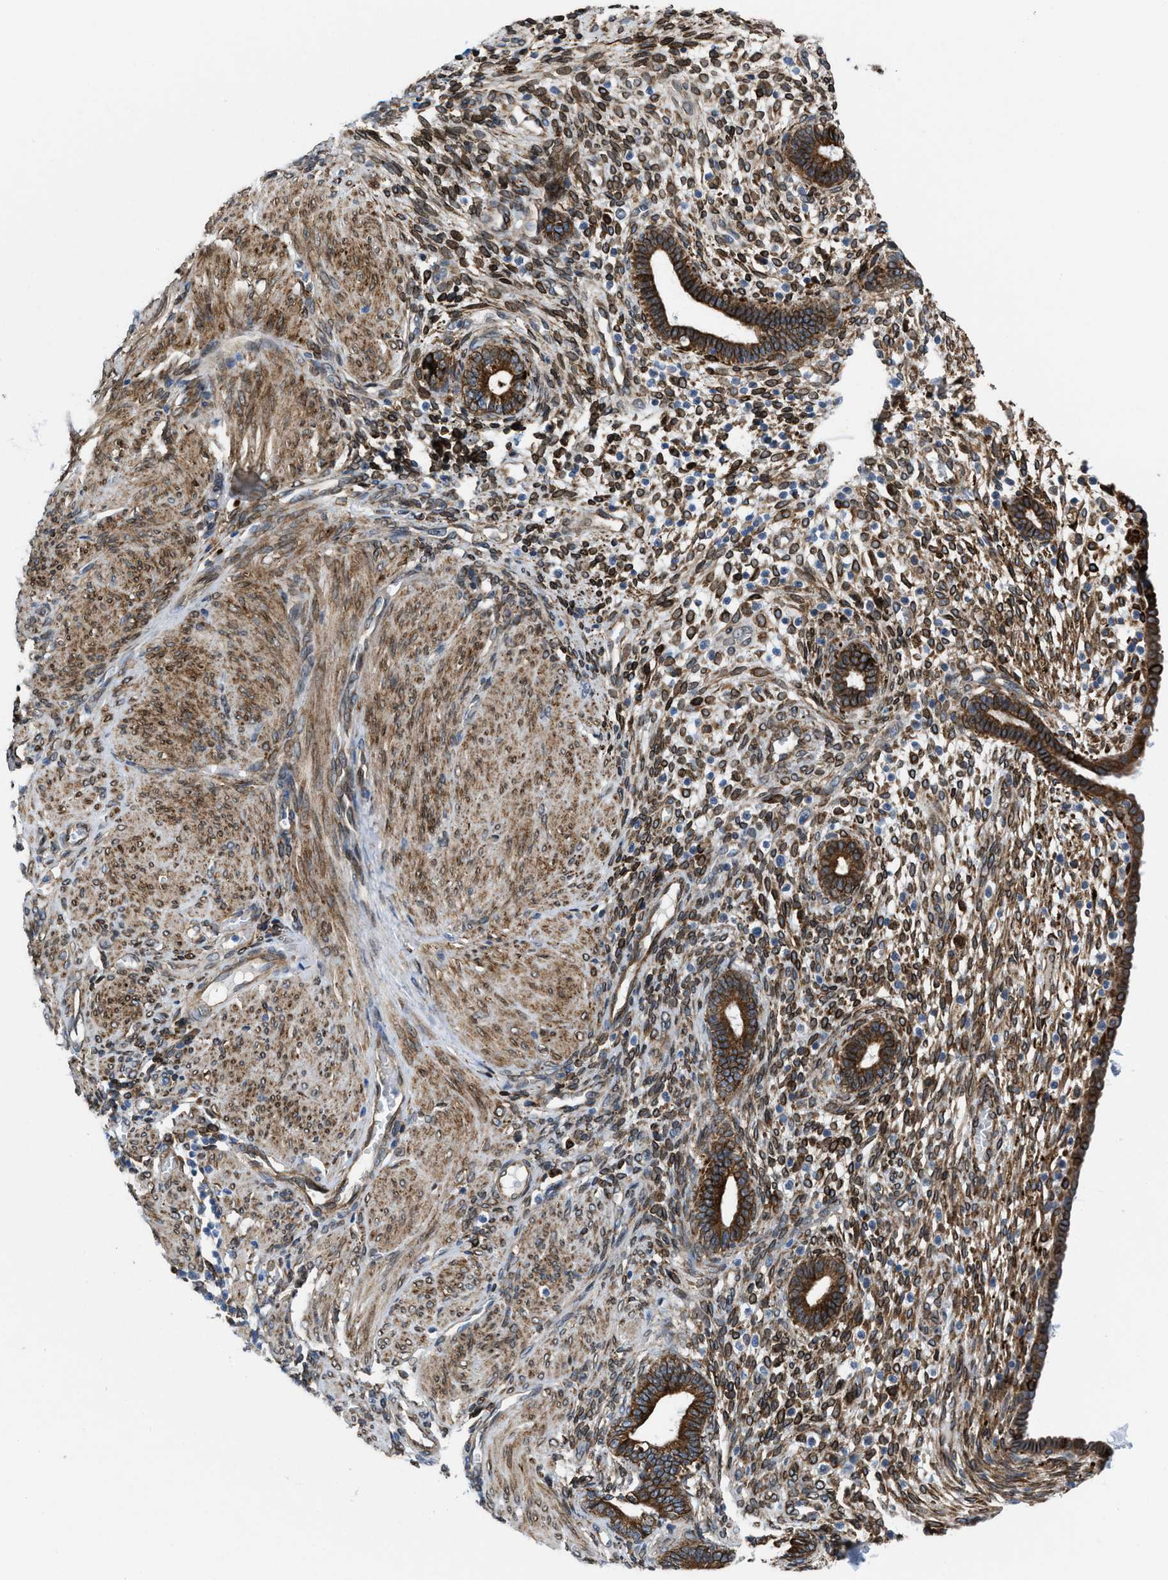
{"staining": {"intensity": "strong", "quantity": "25%-75%", "location": "cytoplasmic/membranous"}, "tissue": "endometrium", "cell_type": "Cells in endometrial stroma", "image_type": "normal", "snomed": [{"axis": "morphology", "description": "Normal tissue, NOS"}, {"axis": "topography", "description": "Endometrium"}], "caption": "Immunohistochemical staining of normal human endometrium shows high levels of strong cytoplasmic/membranous staining in approximately 25%-75% of cells in endometrial stroma. (Brightfield microscopy of DAB IHC at high magnification).", "gene": "ERLIN2", "patient": {"sex": "female", "age": 72}}